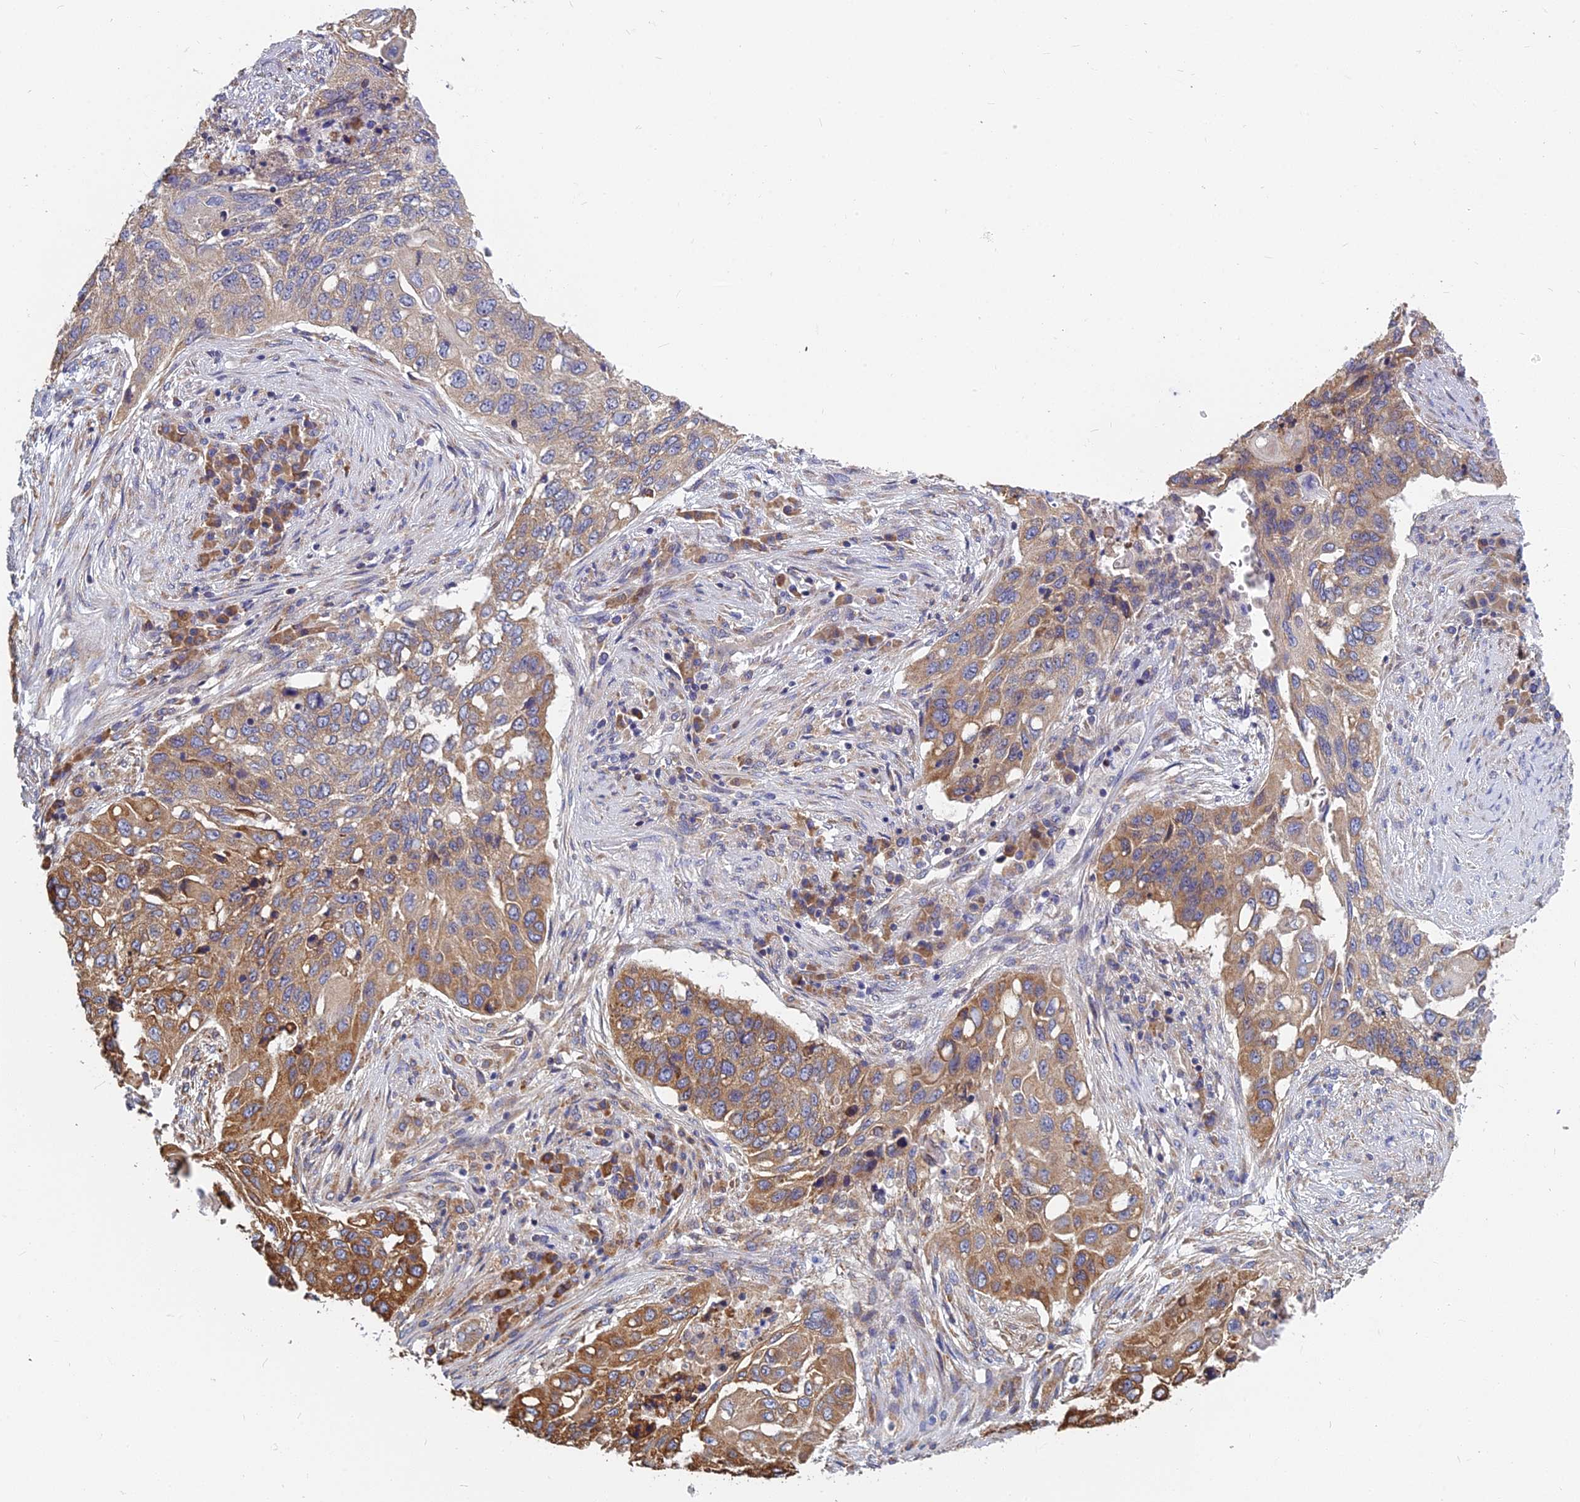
{"staining": {"intensity": "moderate", "quantity": "25%-75%", "location": "cytoplasmic/membranous"}, "tissue": "lung cancer", "cell_type": "Tumor cells", "image_type": "cancer", "snomed": [{"axis": "morphology", "description": "Squamous cell carcinoma, NOS"}, {"axis": "topography", "description": "Lung"}], "caption": "A photomicrograph of human lung squamous cell carcinoma stained for a protein reveals moderate cytoplasmic/membranous brown staining in tumor cells. Nuclei are stained in blue.", "gene": "KIAA1143", "patient": {"sex": "female", "age": 63}}